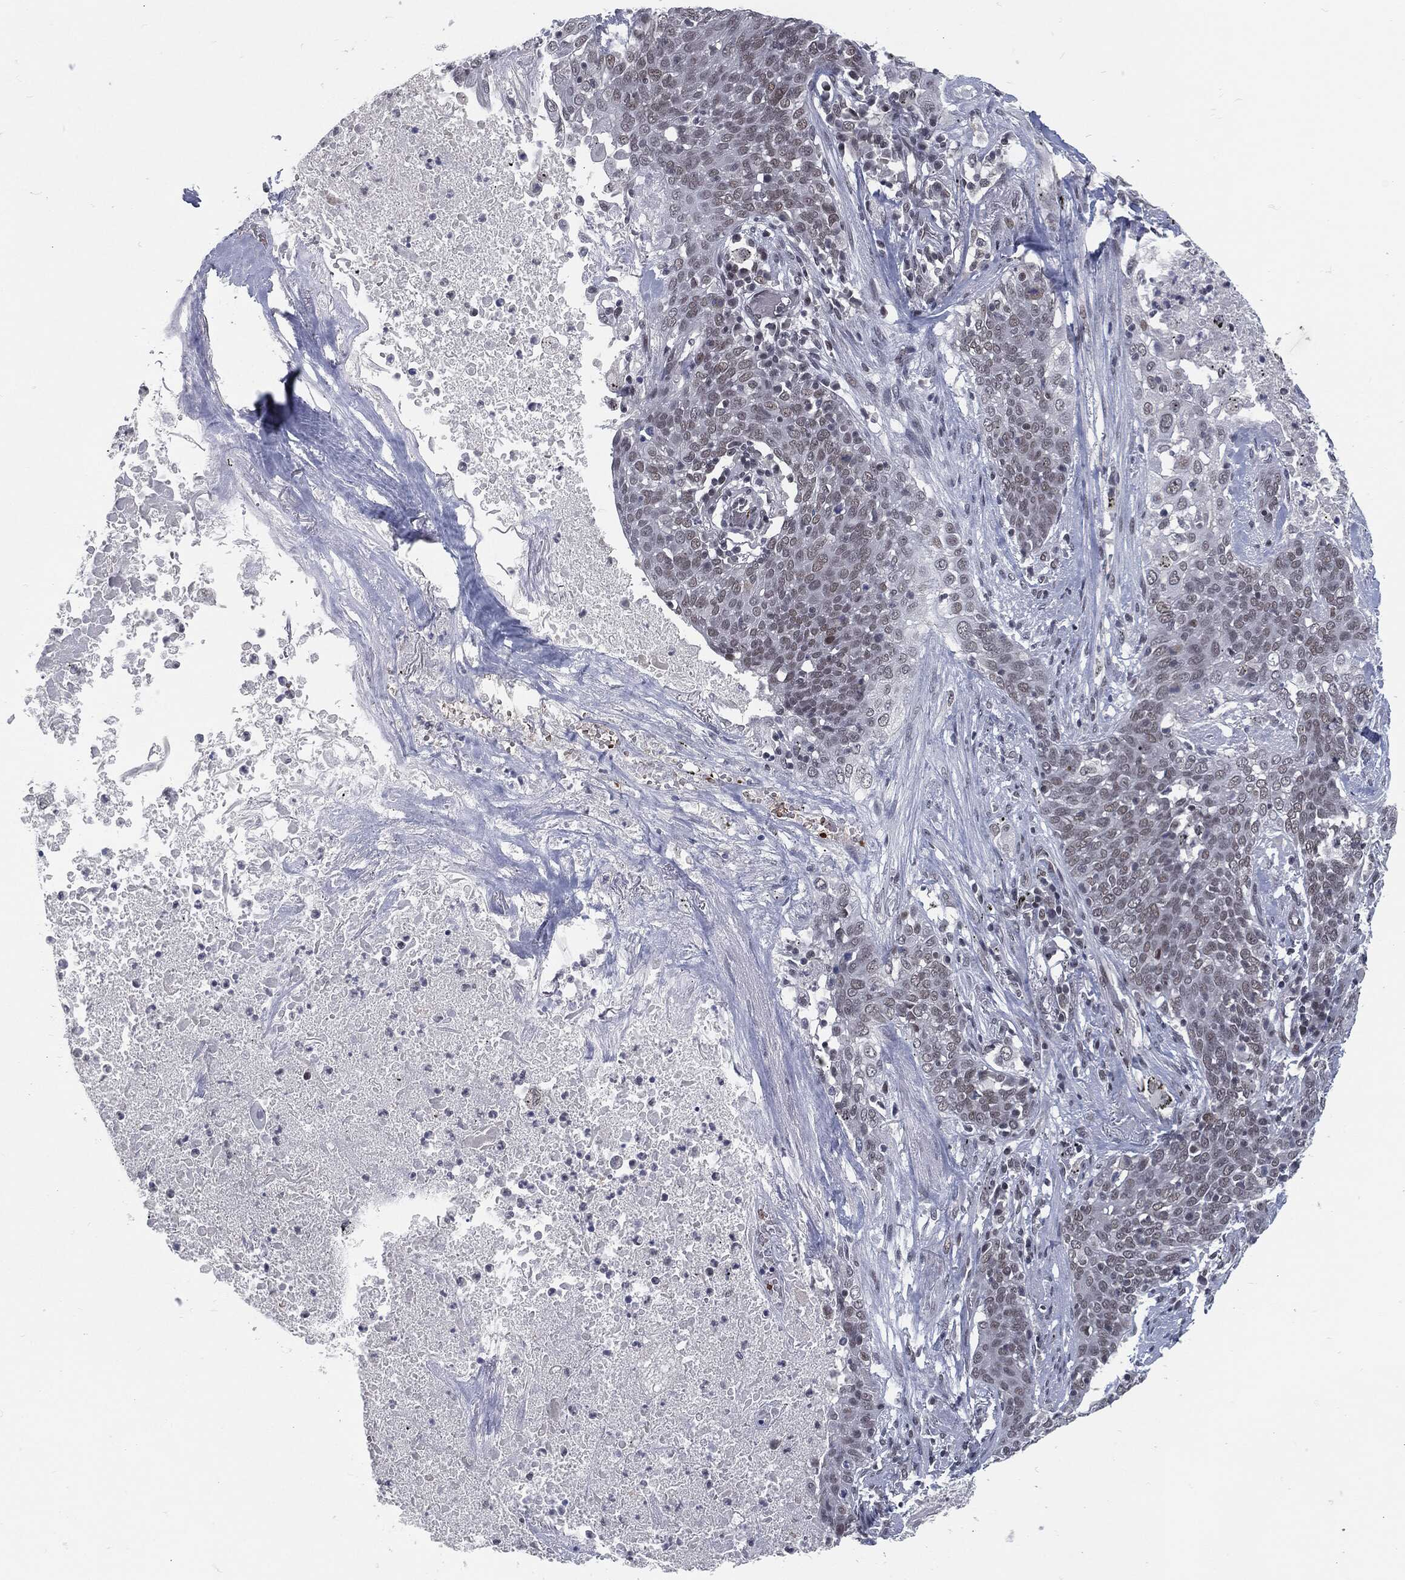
{"staining": {"intensity": "moderate", "quantity": "<25%", "location": "nuclear"}, "tissue": "lung cancer", "cell_type": "Tumor cells", "image_type": "cancer", "snomed": [{"axis": "morphology", "description": "Squamous cell carcinoma, NOS"}, {"axis": "topography", "description": "Lung"}], "caption": "DAB immunohistochemical staining of human squamous cell carcinoma (lung) demonstrates moderate nuclear protein positivity in about <25% of tumor cells.", "gene": "ANXA1", "patient": {"sex": "male", "age": 82}}